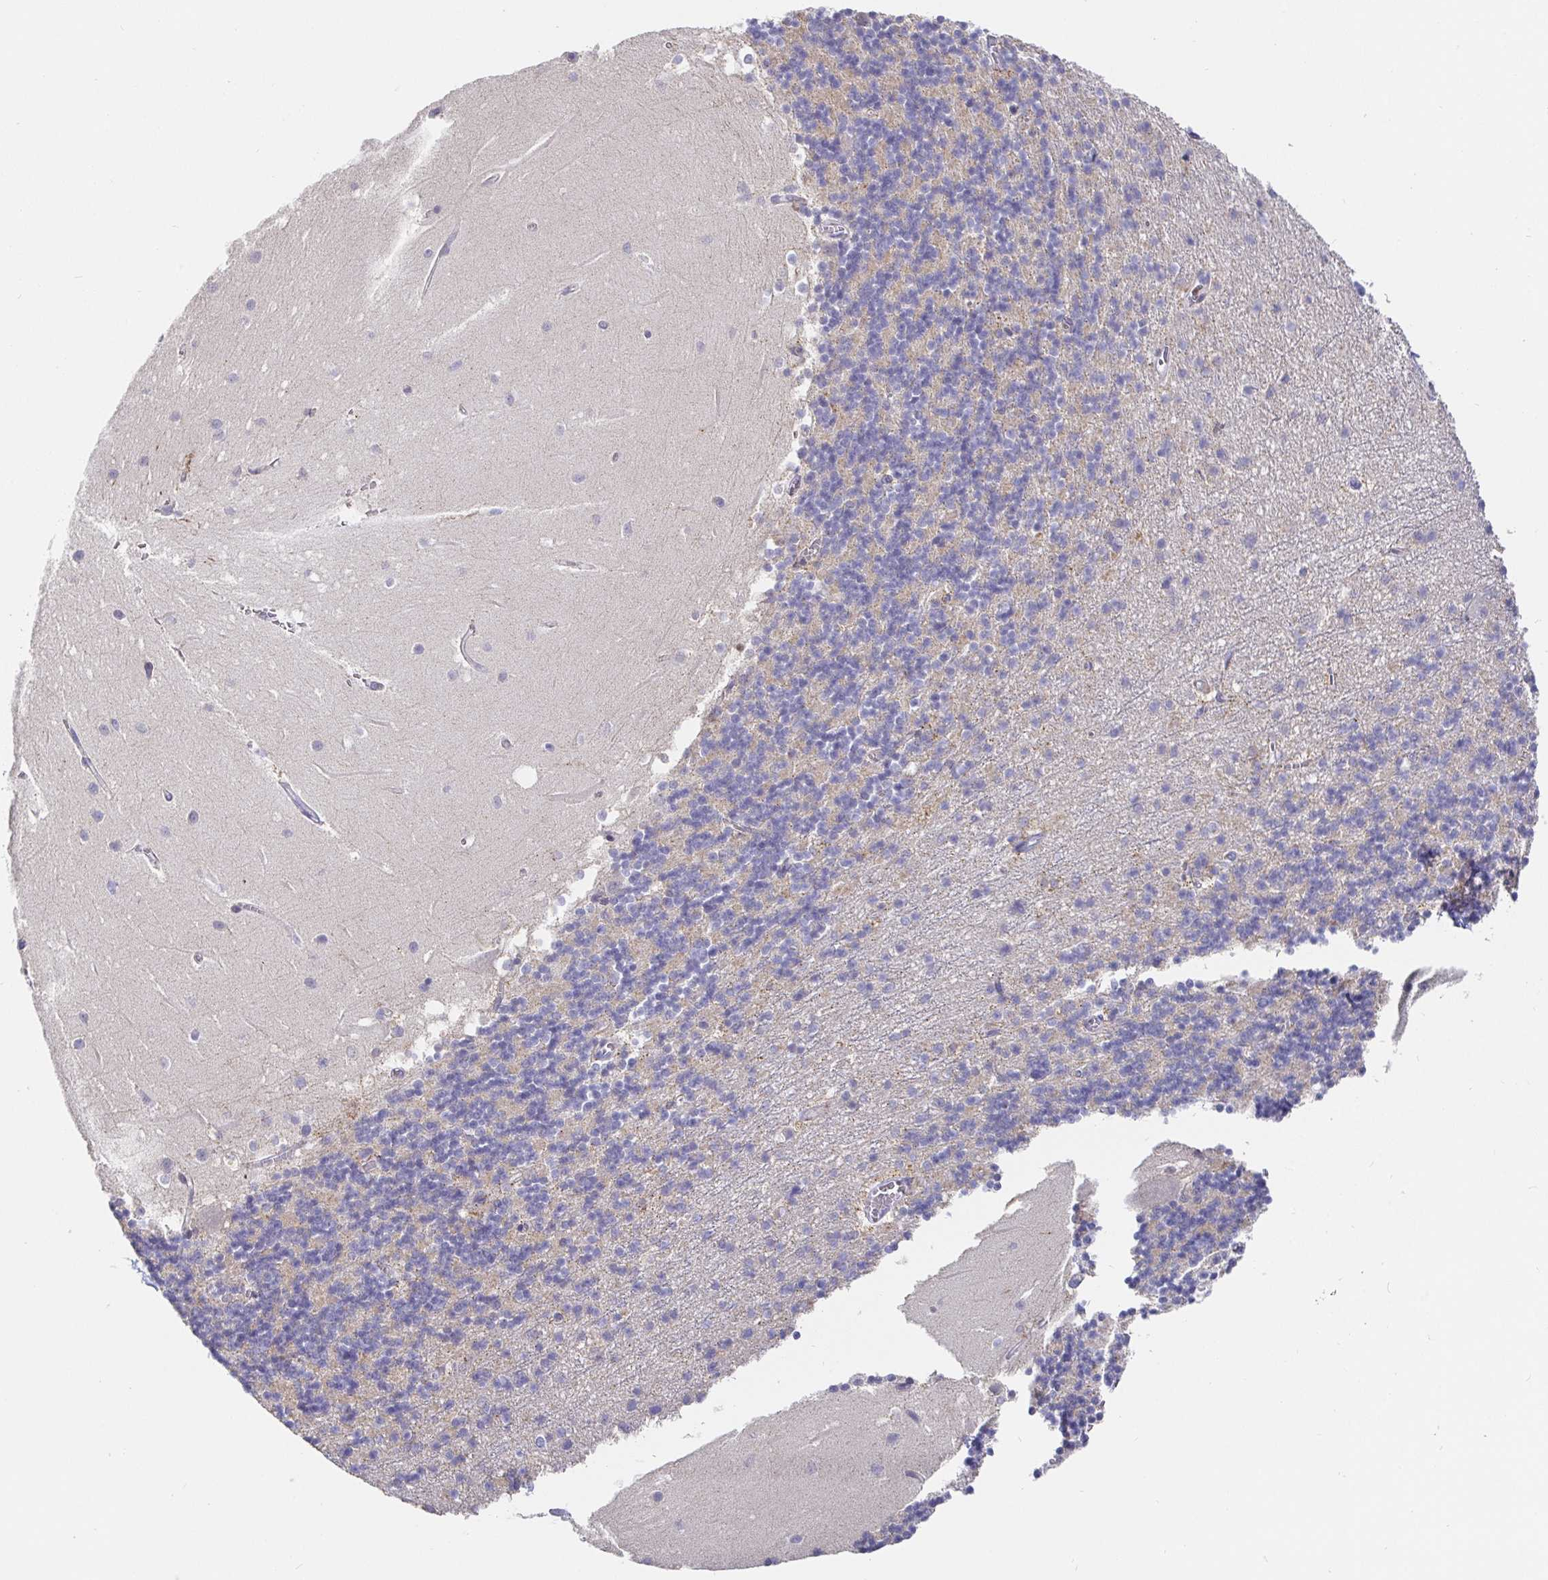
{"staining": {"intensity": "negative", "quantity": "none", "location": "none"}, "tissue": "cerebellum", "cell_type": "Cells in granular layer", "image_type": "normal", "snomed": [{"axis": "morphology", "description": "Normal tissue, NOS"}, {"axis": "topography", "description": "Cerebellum"}], "caption": "Benign cerebellum was stained to show a protein in brown. There is no significant expression in cells in granular layer.", "gene": "CIT", "patient": {"sex": "male", "age": 54}}